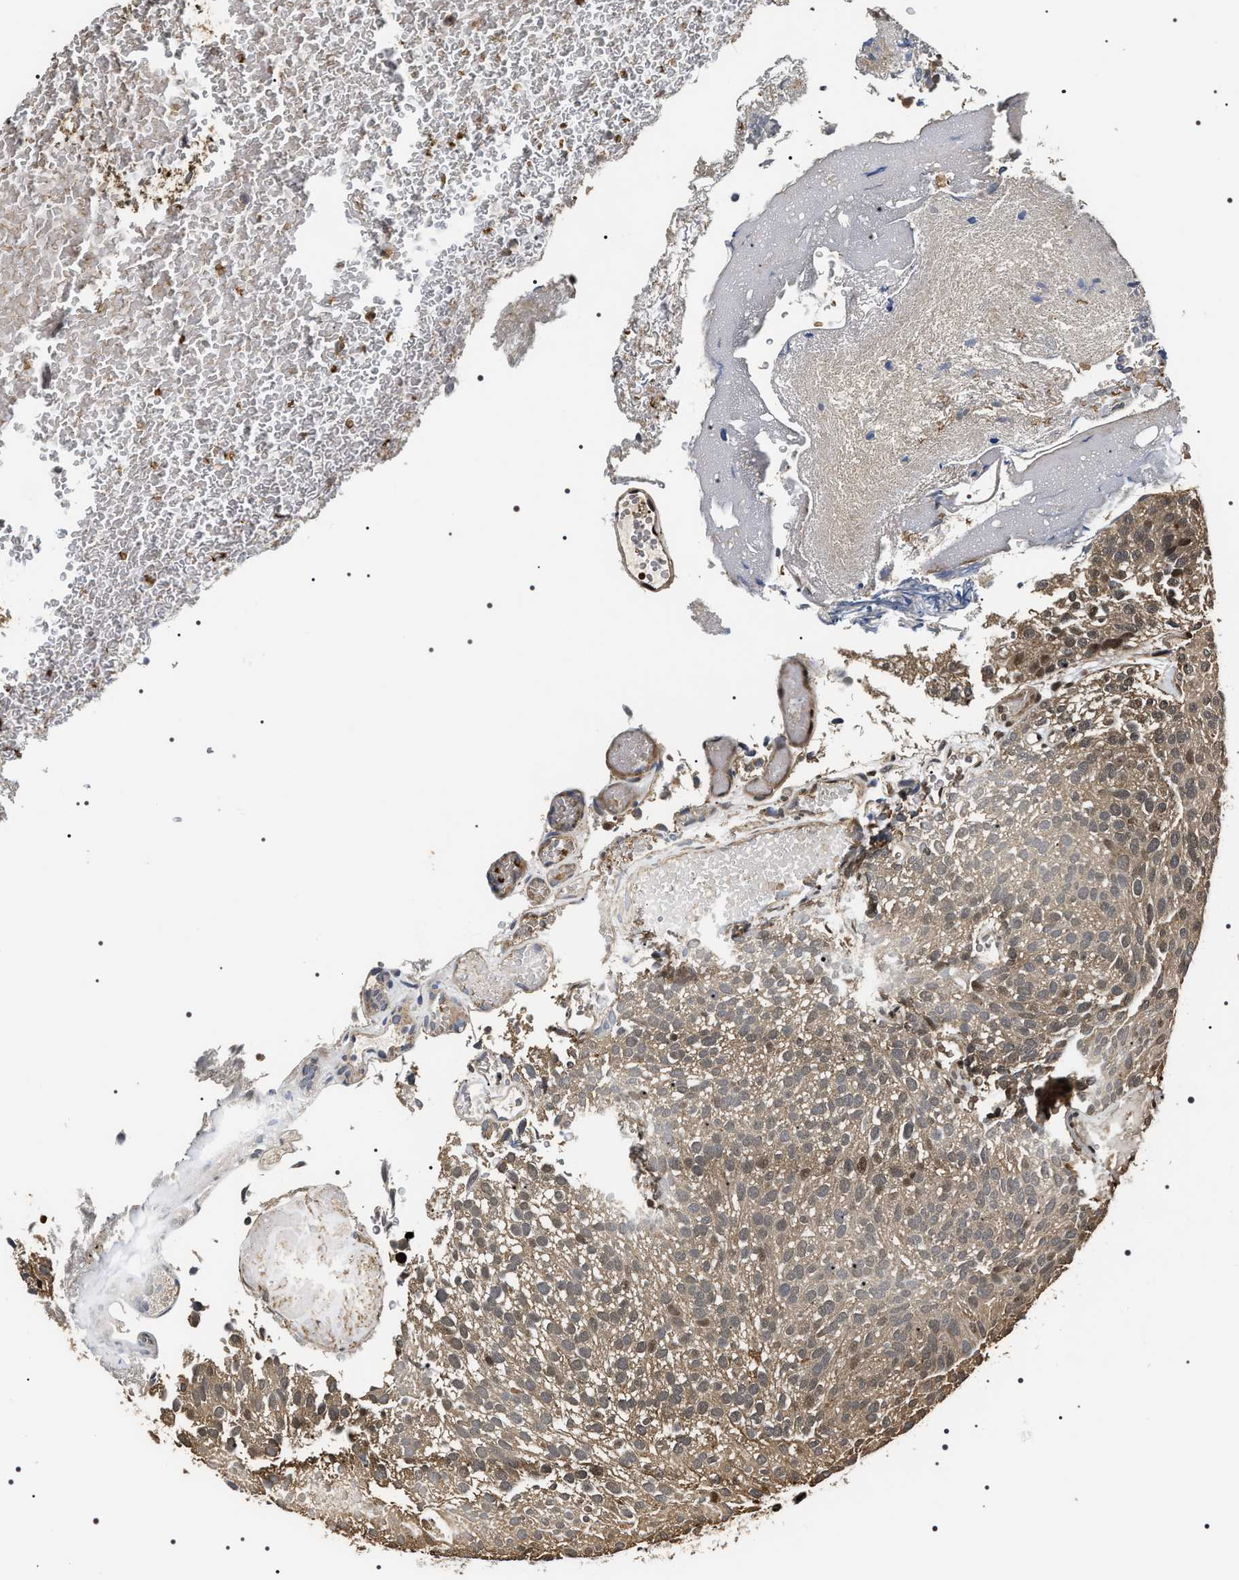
{"staining": {"intensity": "weak", "quantity": ">75%", "location": "cytoplasmic/membranous,nuclear"}, "tissue": "urothelial cancer", "cell_type": "Tumor cells", "image_type": "cancer", "snomed": [{"axis": "morphology", "description": "Urothelial carcinoma, Low grade"}, {"axis": "topography", "description": "Urinary bladder"}], "caption": "Immunohistochemical staining of low-grade urothelial carcinoma displays low levels of weak cytoplasmic/membranous and nuclear staining in about >75% of tumor cells. (DAB (3,3'-diaminobenzidine) IHC with brightfield microscopy, high magnification).", "gene": "ARHGAP22", "patient": {"sex": "male", "age": 78}}